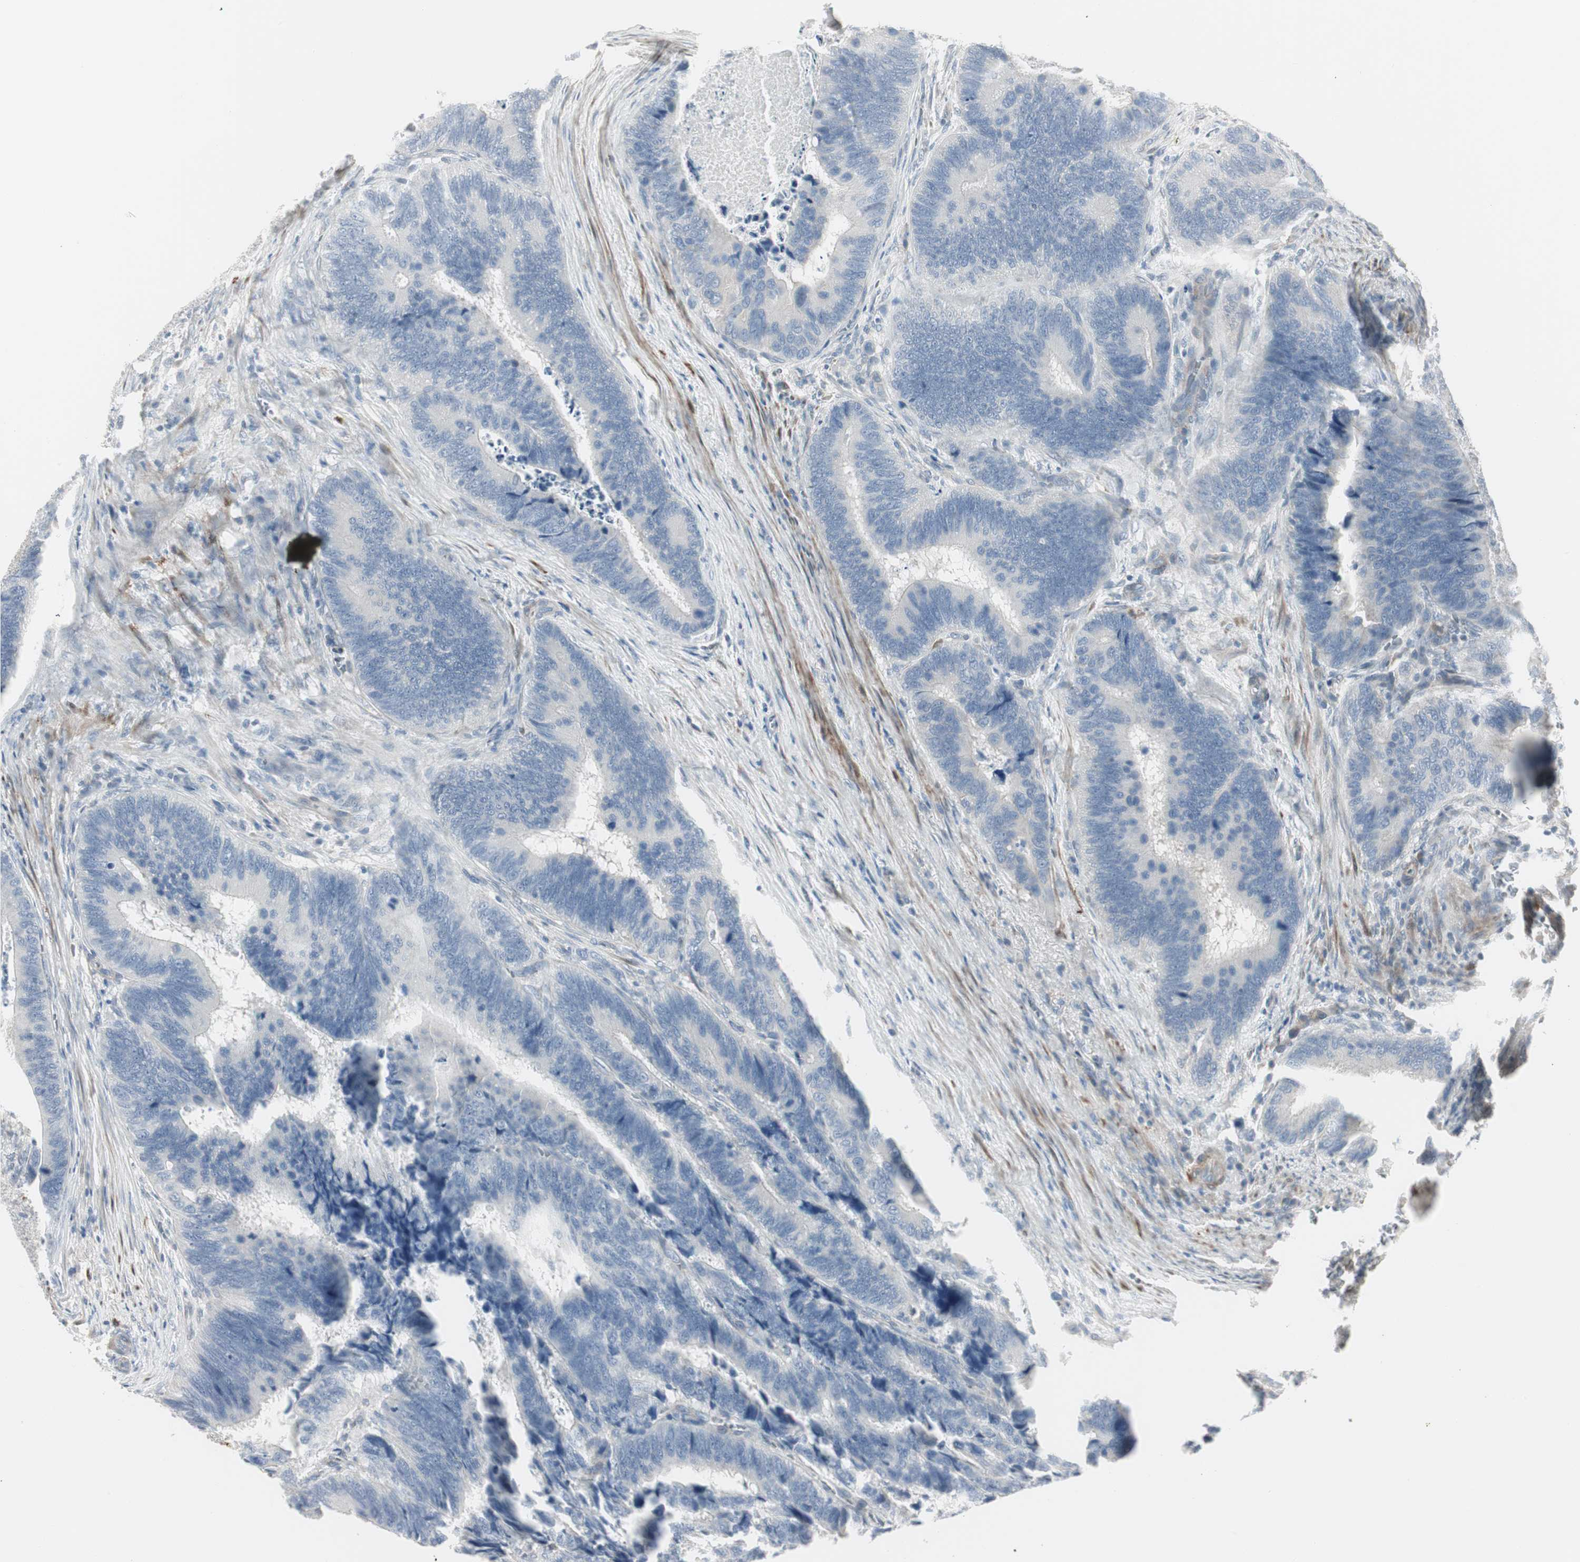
{"staining": {"intensity": "negative", "quantity": "none", "location": "none"}, "tissue": "colorectal cancer", "cell_type": "Tumor cells", "image_type": "cancer", "snomed": [{"axis": "morphology", "description": "Adenocarcinoma, NOS"}, {"axis": "topography", "description": "Colon"}], "caption": "IHC of adenocarcinoma (colorectal) exhibits no staining in tumor cells. (Brightfield microscopy of DAB immunohistochemistry (IHC) at high magnification).", "gene": "DMPK", "patient": {"sex": "male", "age": 72}}